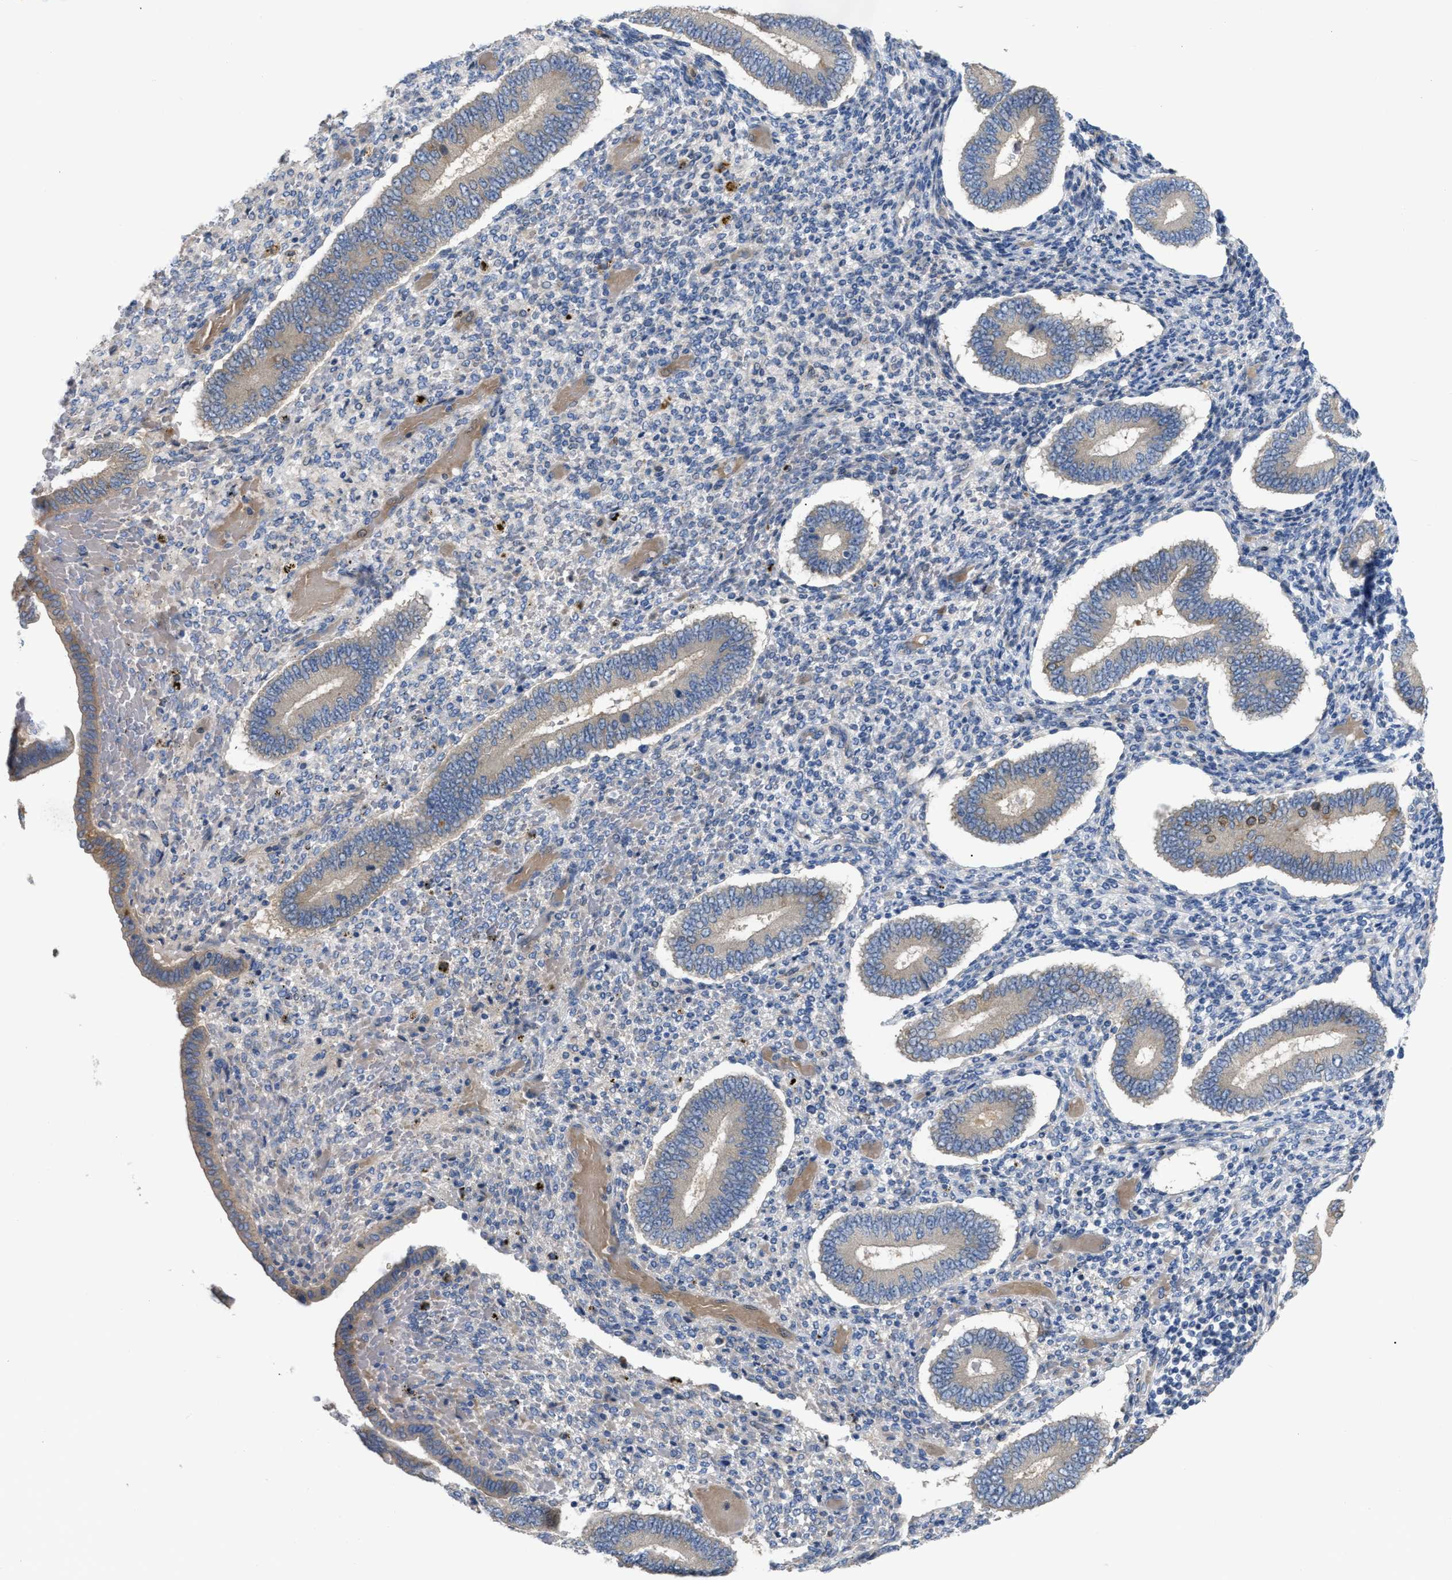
{"staining": {"intensity": "negative", "quantity": "none", "location": "none"}, "tissue": "endometrium", "cell_type": "Cells in endometrial stroma", "image_type": "normal", "snomed": [{"axis": "morphology", "description": "Normal tissue, NOS"}, {"axis": "topography", "description": "Endometrium"}], "caption": "Immunohistochemistry micrograph of benign endometrium: endometrium stained with DAB (3,3'-diaminobenzidine) exhibits no significant protein positivity in cells in endometrial stroma. (Brightfield microscopy of DAB IHC at high magnification).", "gene": "DHX58", "patient": {"sex": "female", "age": 42}}